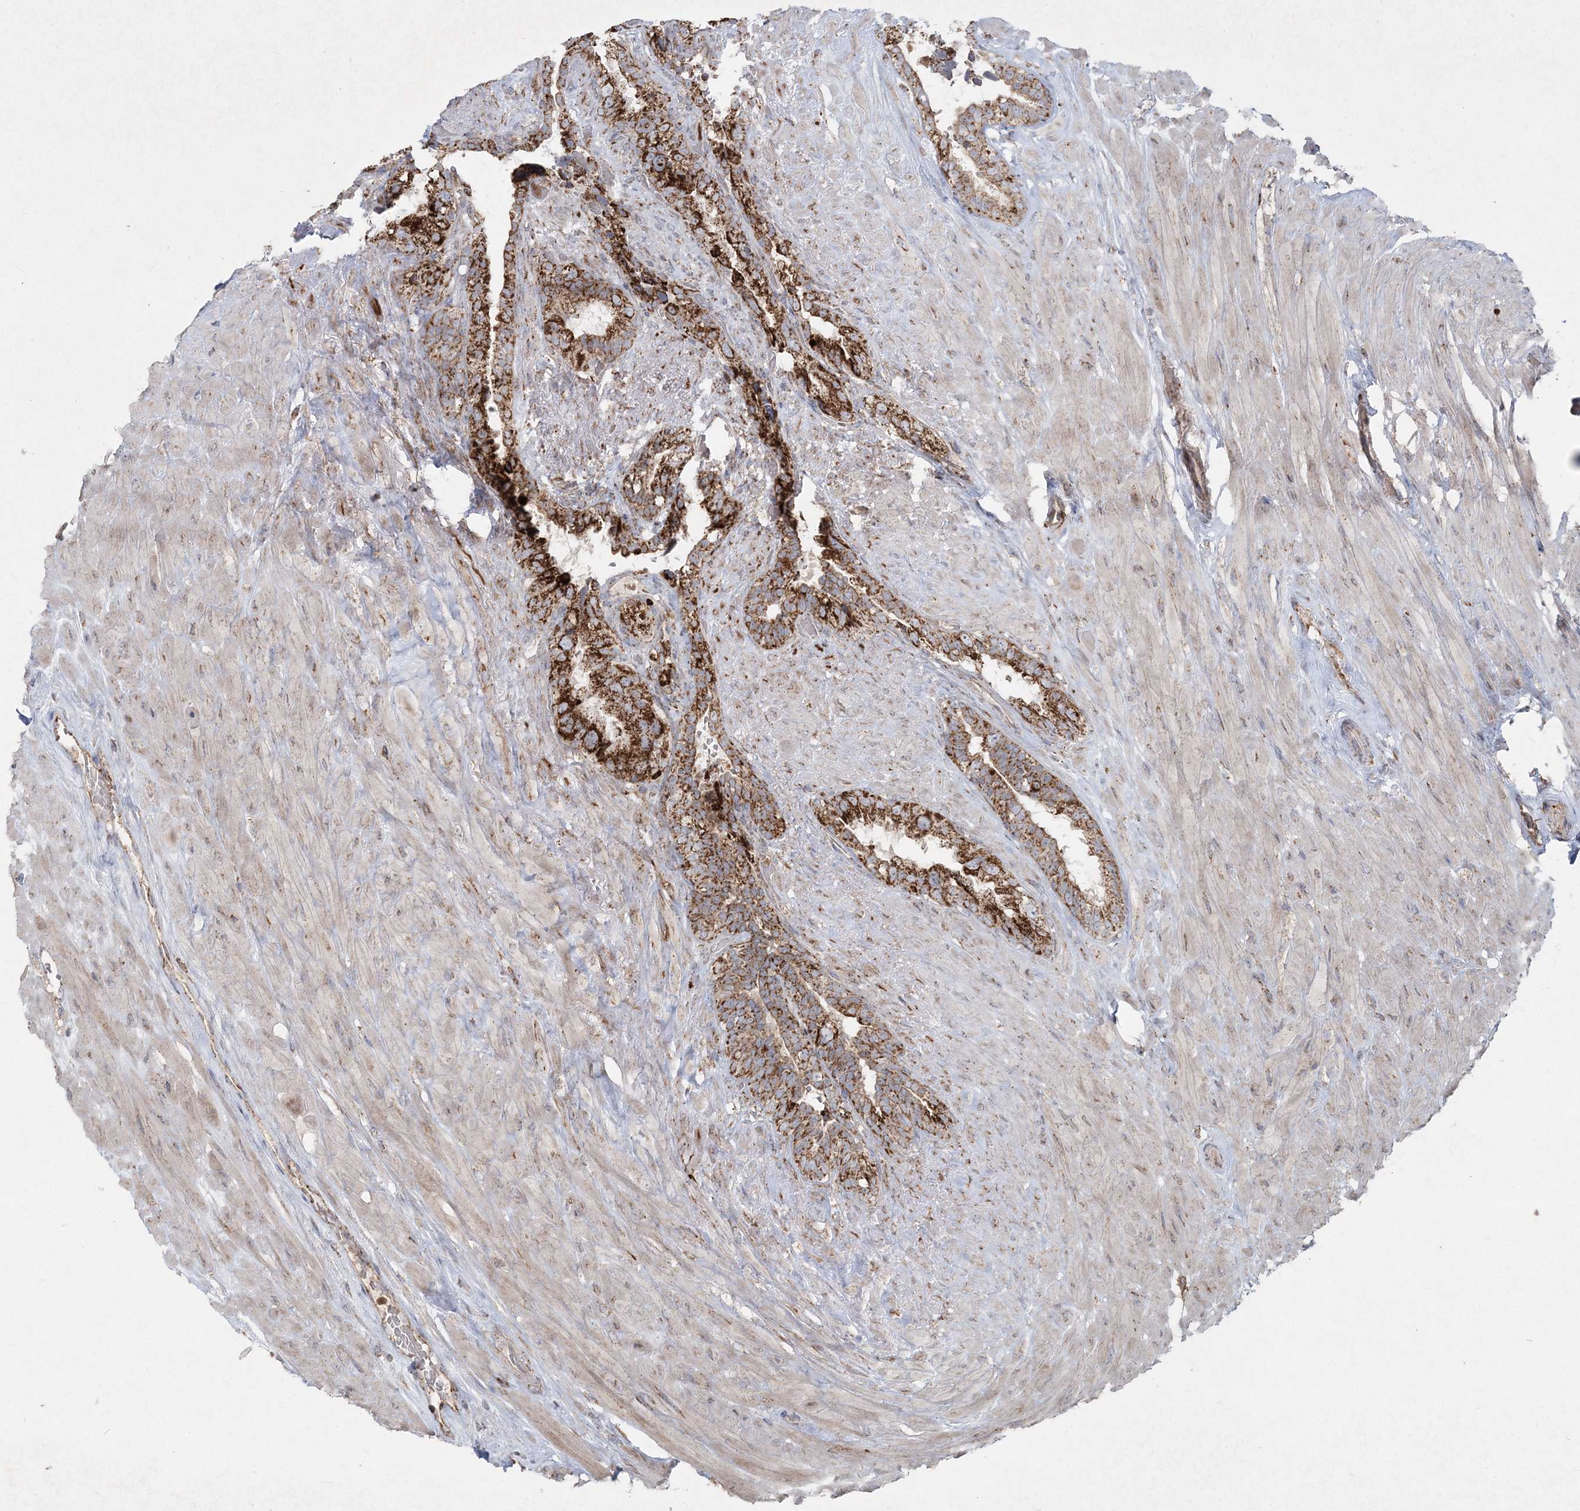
{"staining": {"intensity": "strong", "quantity": "25%-75%", "location": "cytoplasmic/membranous"}, "tissue": "seminal vesicle", "cell_type": "Glandular cells", "image_type": "normal", "snomed": [{"axis": "morphology", "description": "Normal tissue, NOS"}, {"axis": "topography", "description": "Seminal veicle"}], "caption": "A brown stain shows strong cytoplasmic/membranous expression of a protein in glandular cells of benign seminal vesicle. The protein is shown in brown color, while the nuclei are stained blue.", "gene": "LRPPRC", "patient": {"sex": "male", "age": 80}}